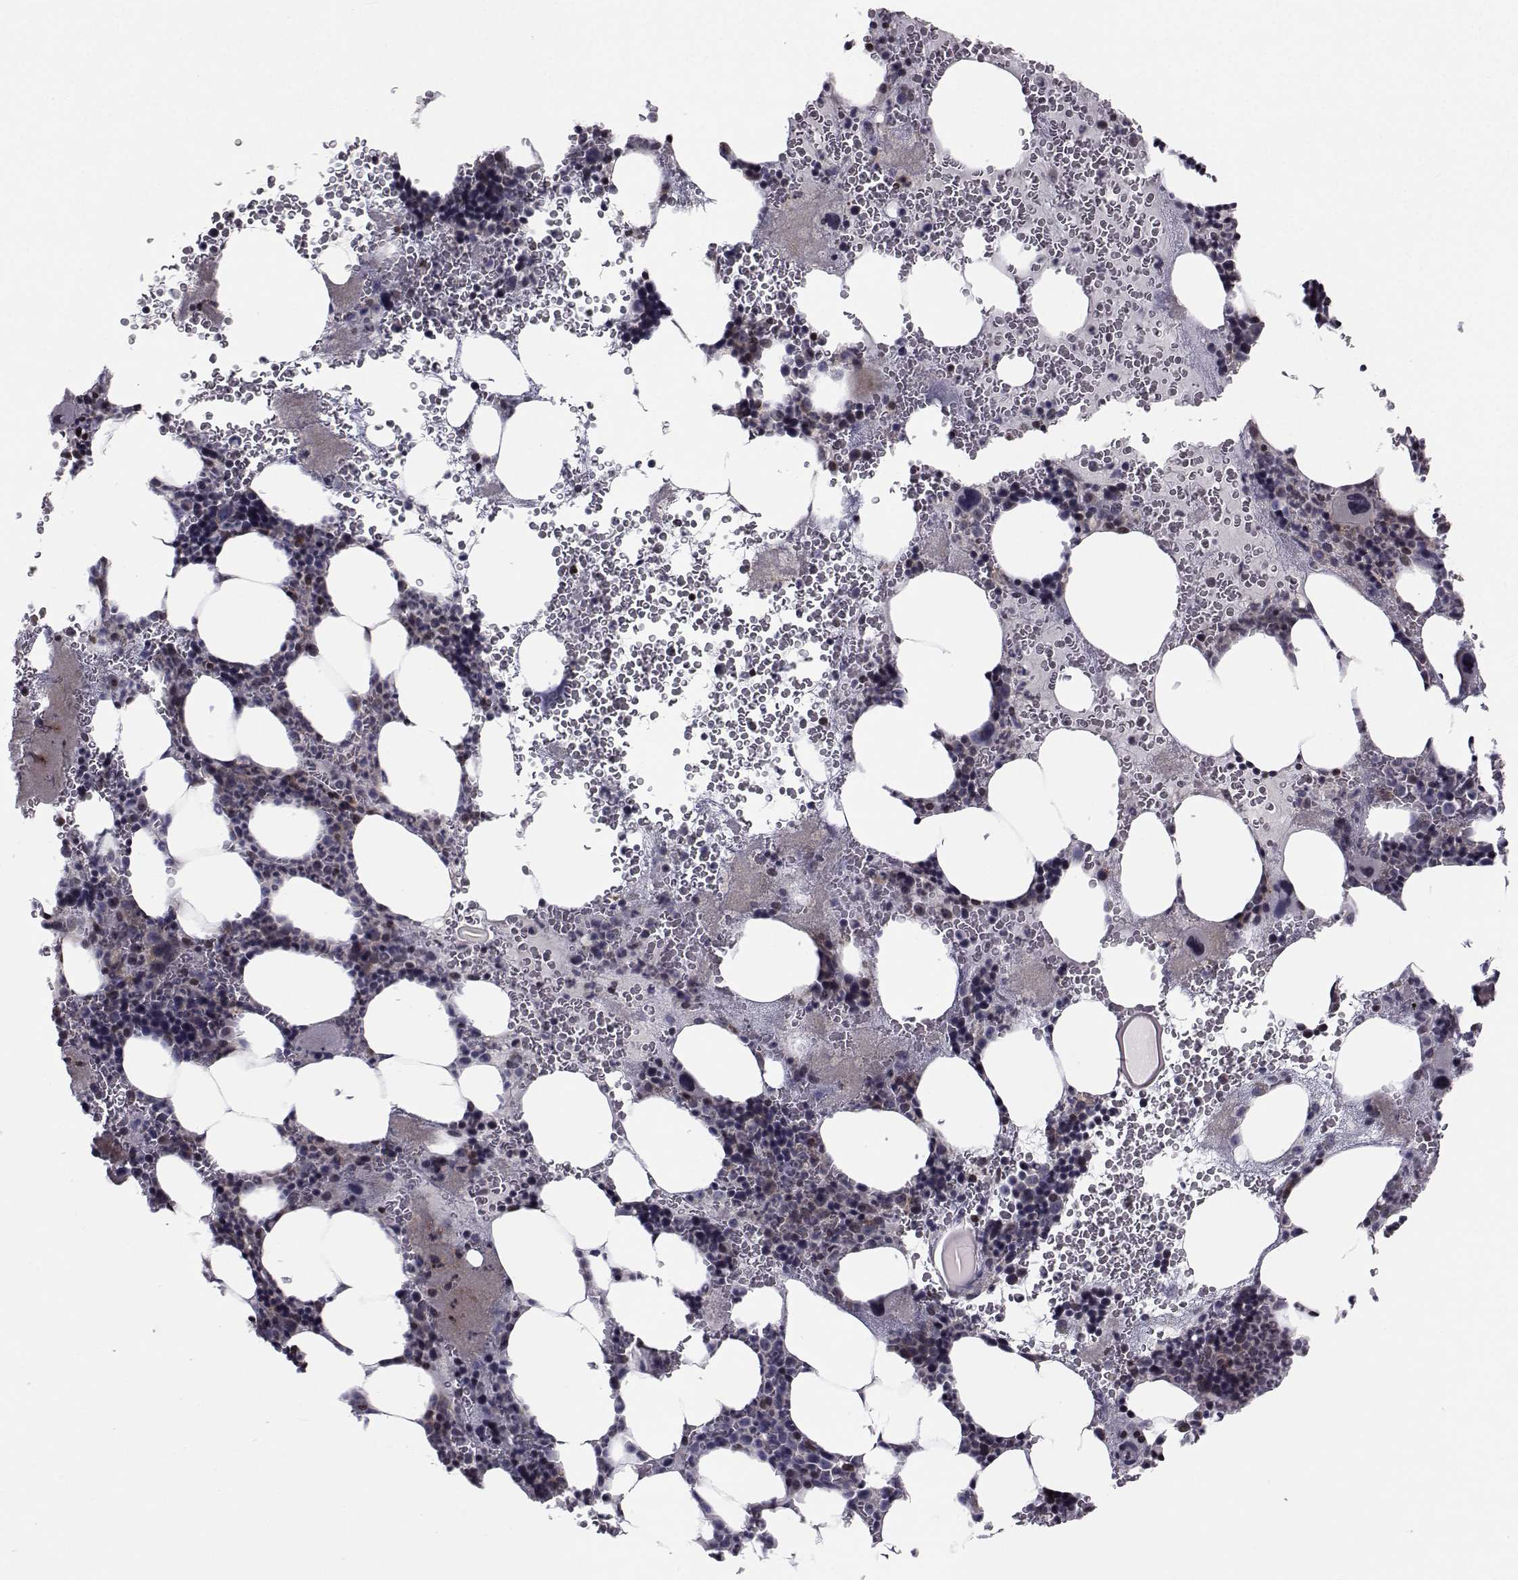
{"staining": {"intensity": "moderate", "quantity": "<25%", "location": "cytoplasmic/membranous"}, "tissue": "bone marrow", "cell_type": "Hematopoietic cells", "image_type": "normal", "snomed": [{"axis": "morphology", "description": "Normal tissue, NOS"}, {"axis": "topography", "description": "Bone marrow"}], "caption": "Immunohistochemistry micrograph of benign bone marrow: human bone marrow stained using IHC shows low levels of moderate protein expression localized specifically in the cytoplasmic/membranous of hematopoietic cells, appearing as a cytoplasmic/membranous brown color.", "gene": "PCP4L1", "patient": {"sex": "male", "age": 44}}